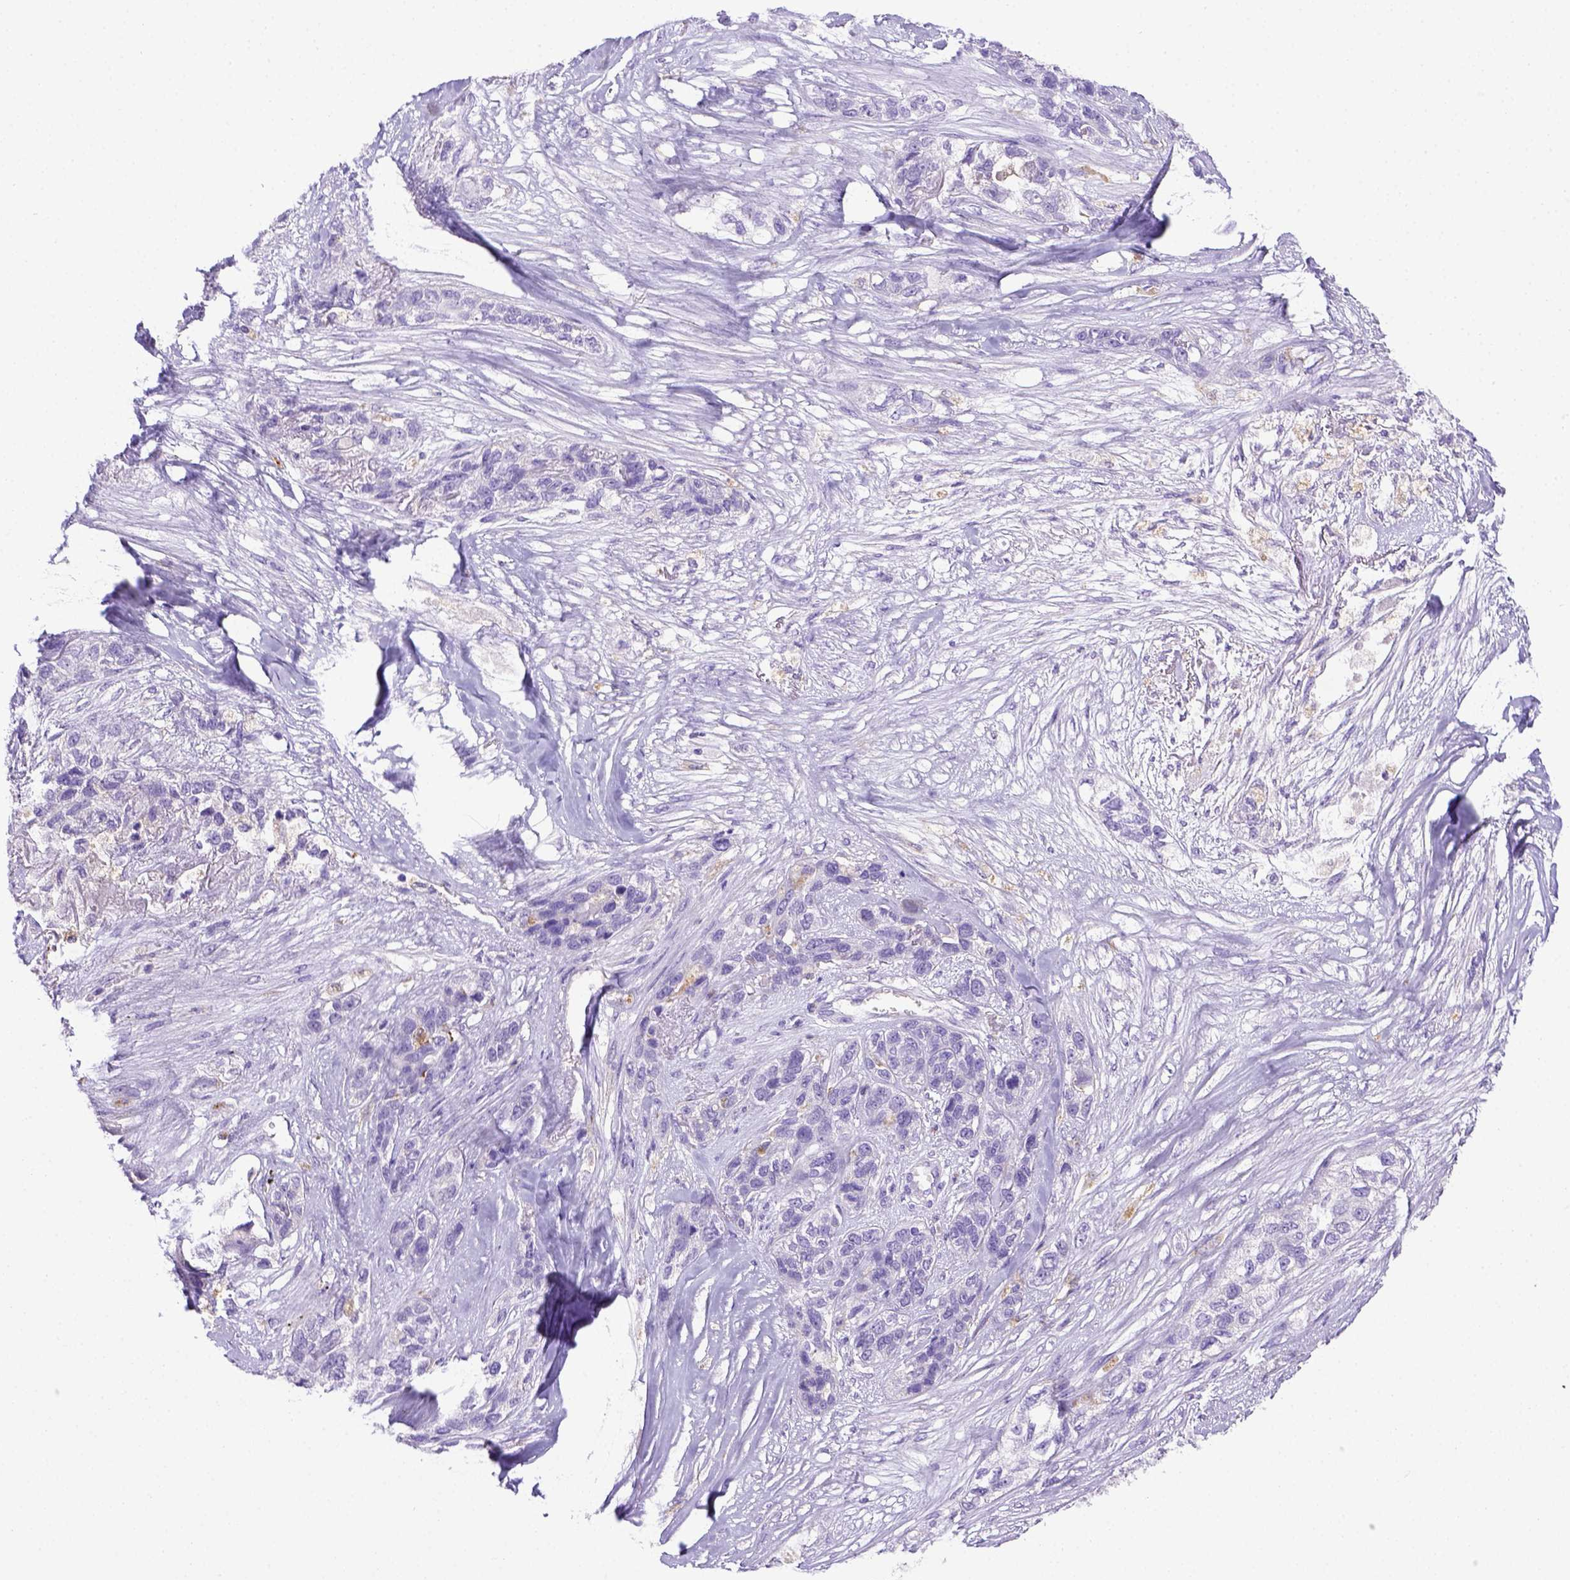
{"staining": {"intensity": "negative", "quantity": "none", "location": "none"}, "tissue": "lung cancer", "cell_type": "Tumor cells", "image_type": "cancer", "snomed": [{"axis": "morphology", "description": "Squamous cell carcinoma, NOS"}, {"axis": "topography", "description": "Lung"}], "caption": "IHC photomicrograph of human lung cancer (squamous cell carcinoma) stained for a protein (brown), which exhibits no positivity in tumor cells. The staining is performed using DAB brown chromogen with nuclei counter-stained in using hematoxylin.", "gene": "CD68", "patient": {"sex": "female", "age": 70}}